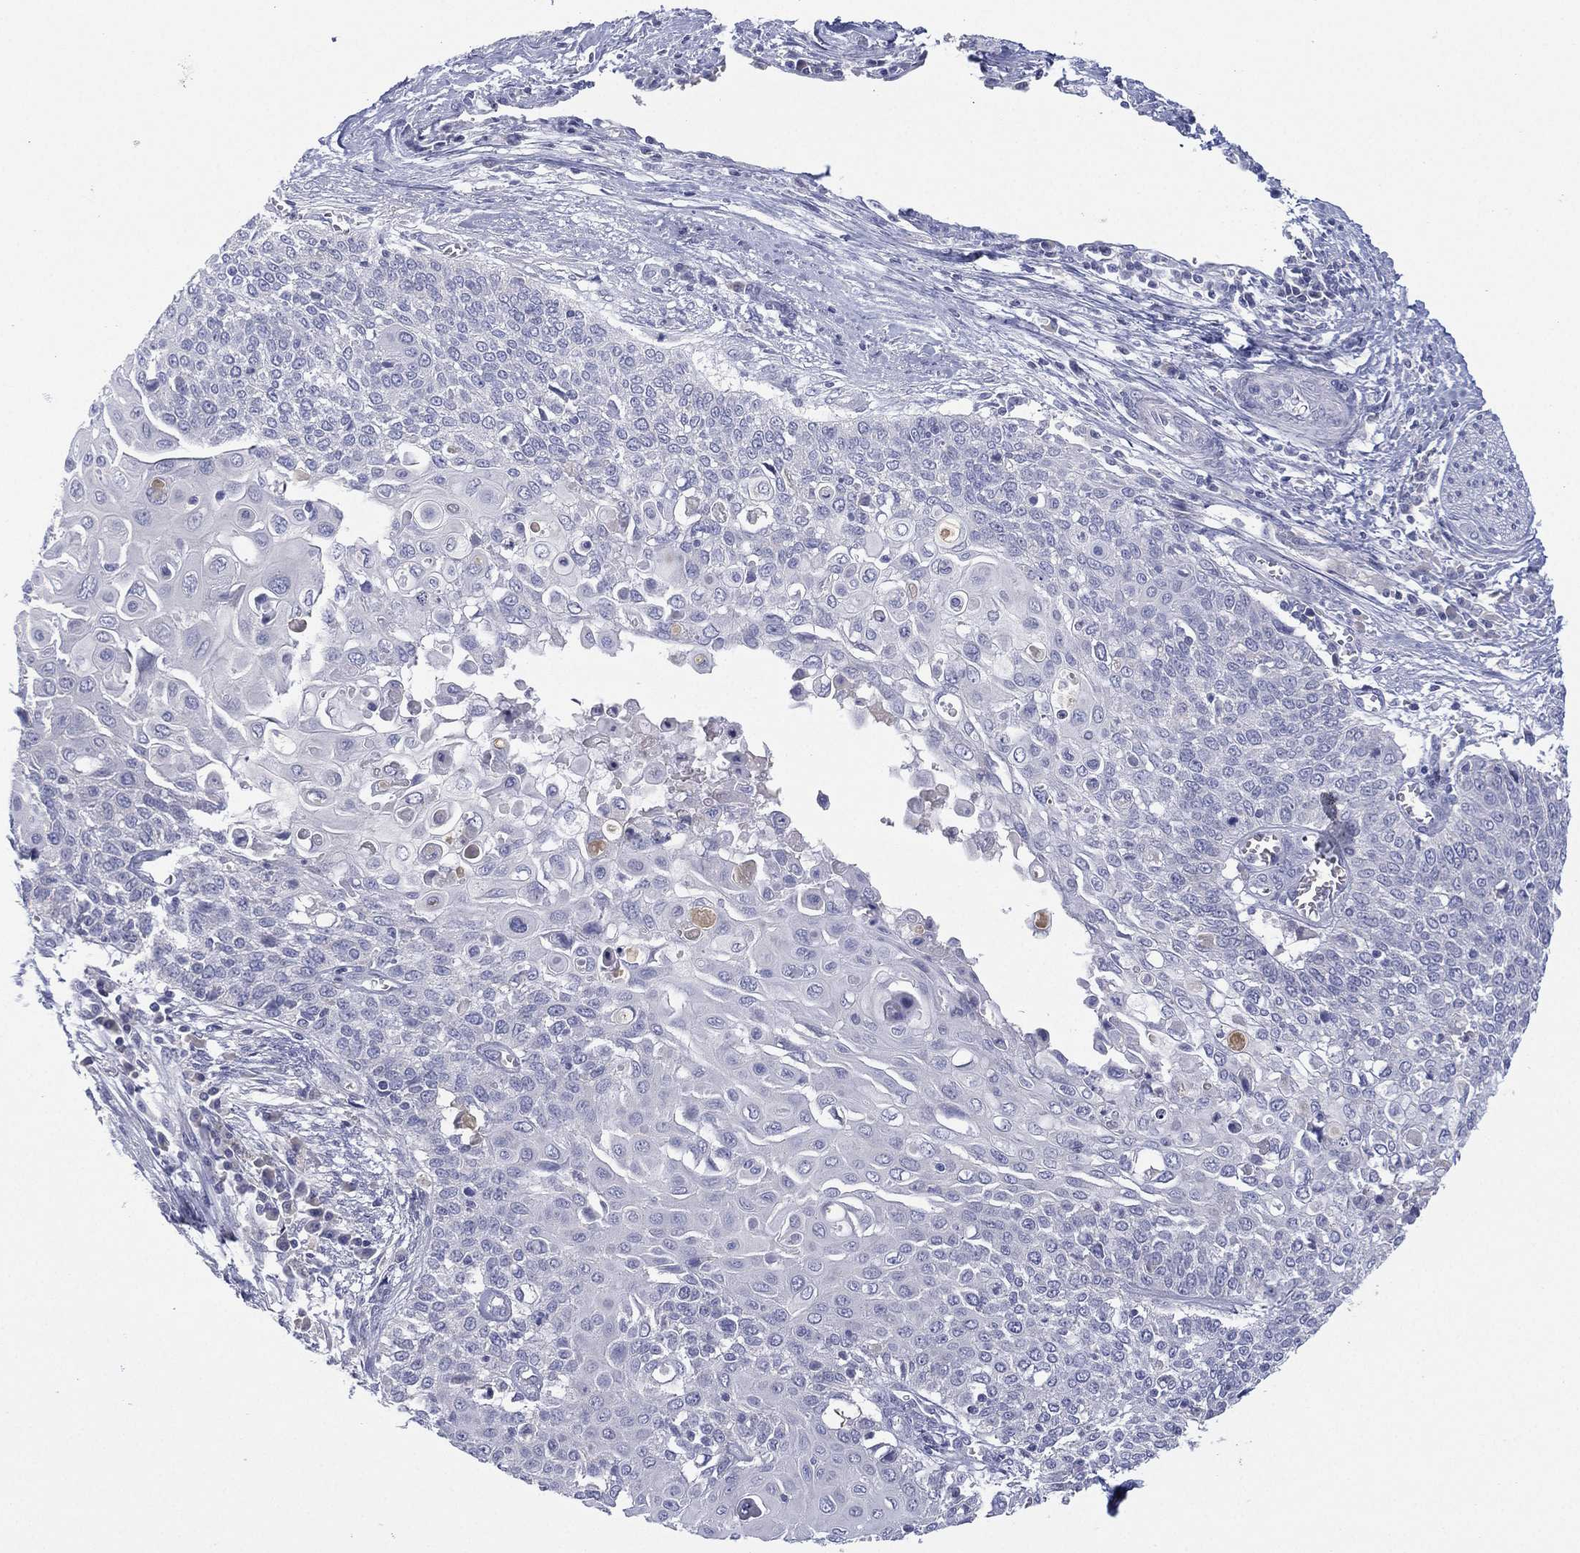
{"staining": {"intensity": "negative", "quantity": "none", "location": "none"}, "tissue": "cervical cancer", "cell_type": "Tumor cells", "image_type": "cancer", "snomed": [{"axis": "morphology", "description": "Squamous cell carcinoma, NOS"}, {"axis": "topography", "description": "Cervix"}], "caption": "IHC image of cervical cancer stained for a protein (brown), which reveals no staining in tumor cells. (DAB immunohistochemistry (IHC) visualized using brightfield microscopy, high magnification).", "gene": "CYP2D6", "patient": {"sex": "female", "age": 39}}